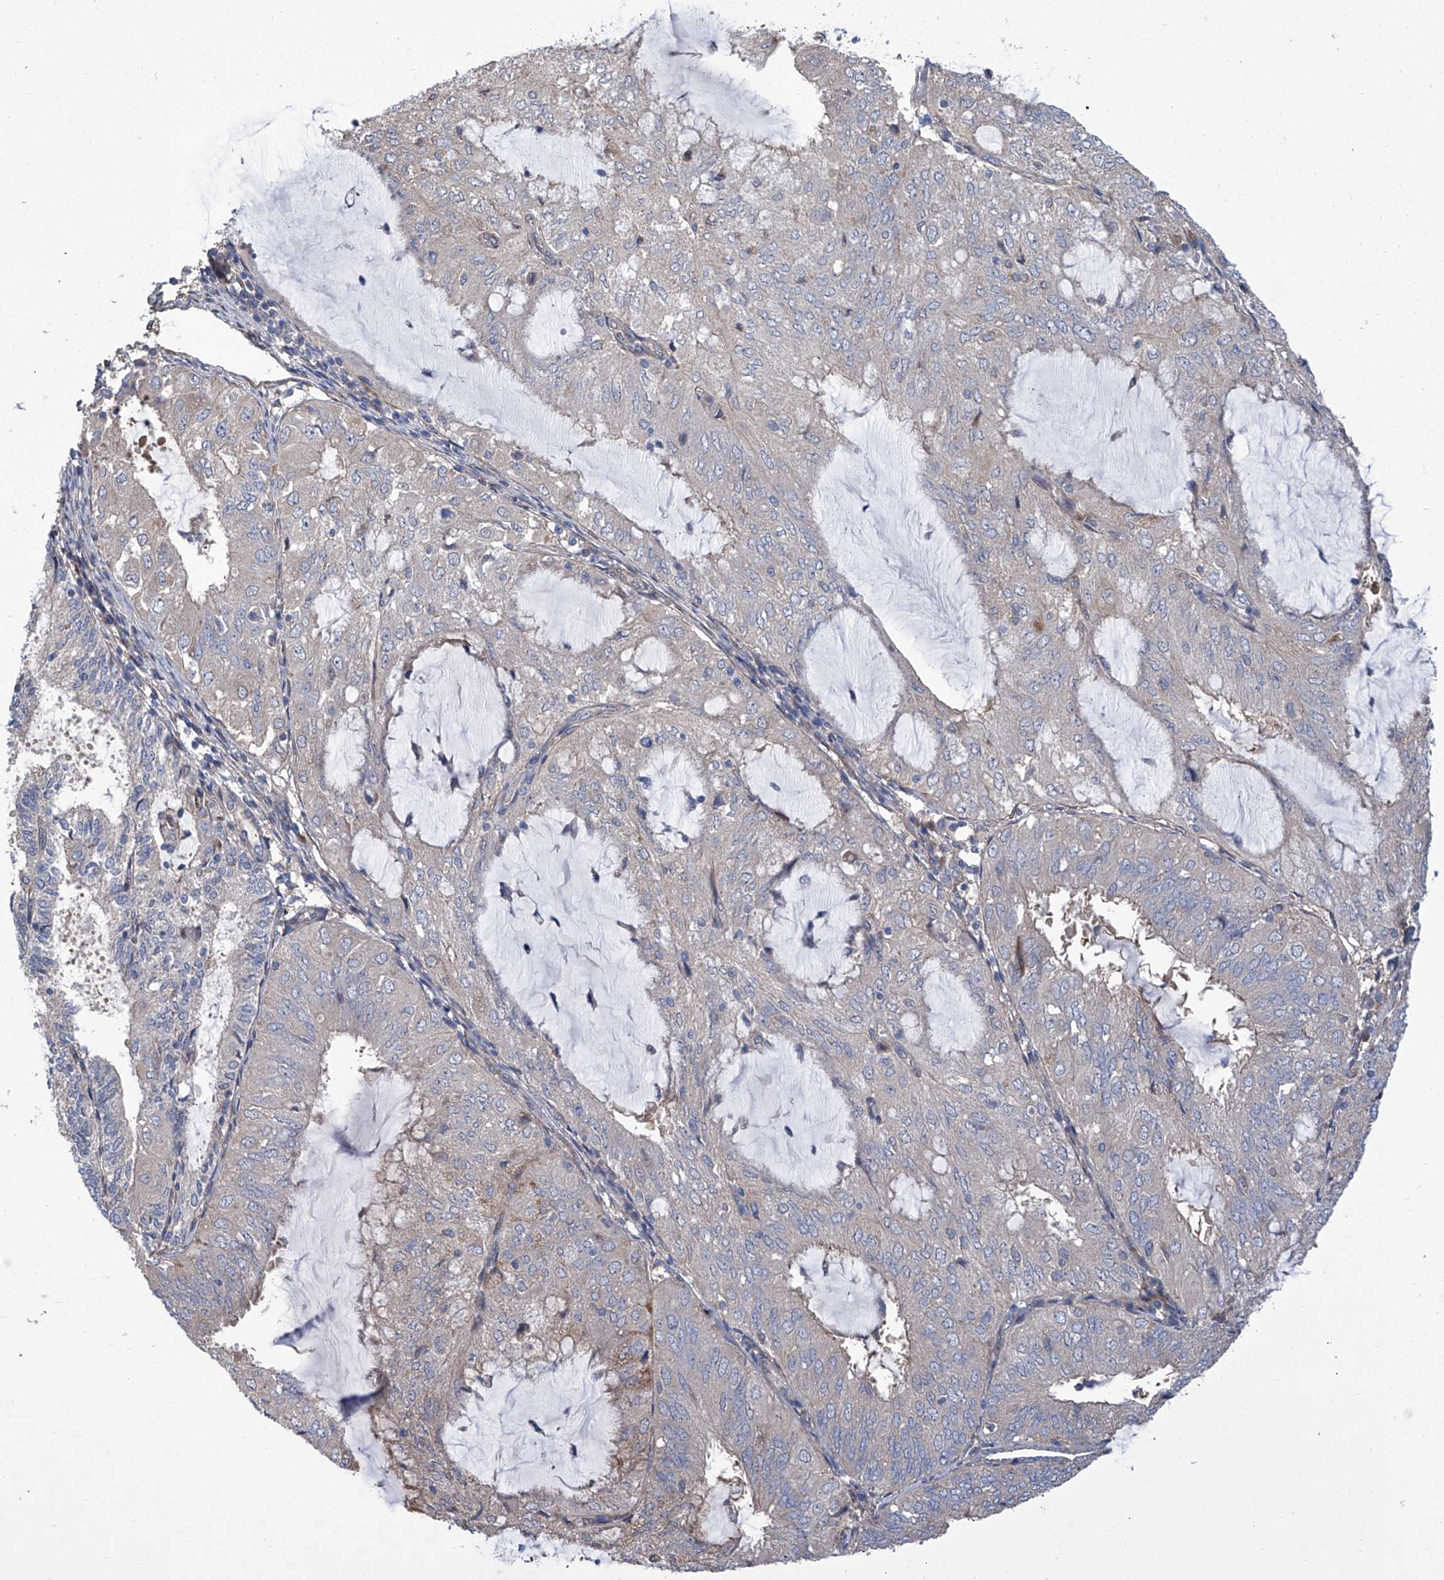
{"staining": {"intensity": "negative", "quantity": "none", "location": "none"}, "tissue": "endometrial cancer", "cell_type": "Tumor cells", "image_type": "cancer", "snomed": [{"axis": "morphology", "description": "Adenocarcinoma, NOS"}, {"axis": "topography", "description": "Endometrium"}], "caption": "IHC of human endometrial cancer exhibits no expression in tumor cells.", "gene": "SMS", "patient": {"sex": "female", "age": 81}}